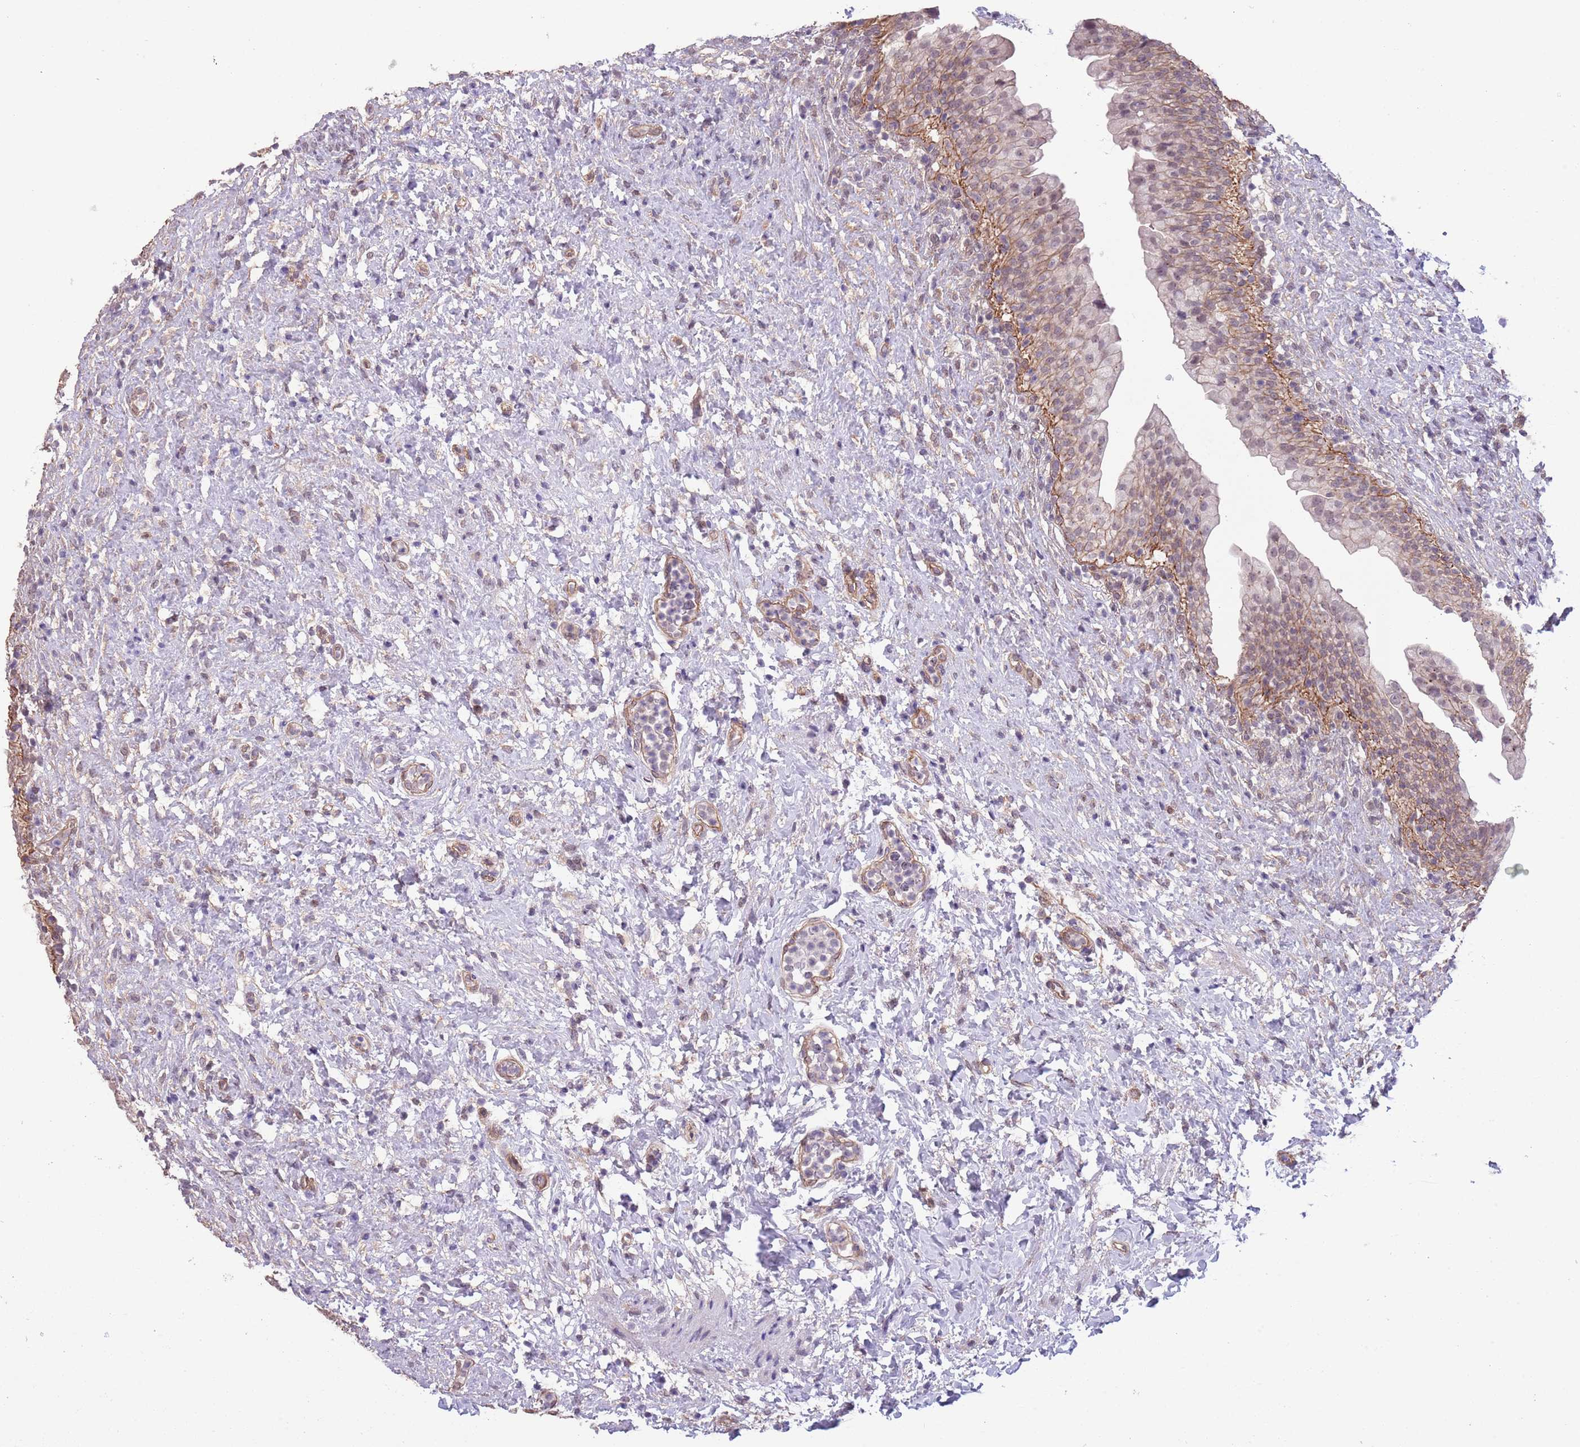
{"staining": {"intensity": "weak", "quantity": "25%-75%", "location": "cytoplasmic/membranous"}, "tissue": "urinary bladder", "cell_type": "Urothelial cells", "image_type": "normal", "snomed": [{"axis": "morphology", "description": "Normal tissue, NOS"}, {"axis": "topography", "description": "Urinary bladder"}], "caption": "Urothelial cells demonstrate low levels of weak cytoplasmic/membranous staining in about 25%-75% of cells in normal human urinary bladder. (DAB (3,3'-diaminobenzidine) IHC with brightfield microscopy, high magnification).", "gene": "CREBZF", "patient": {"sex": "female", "age": 27}}